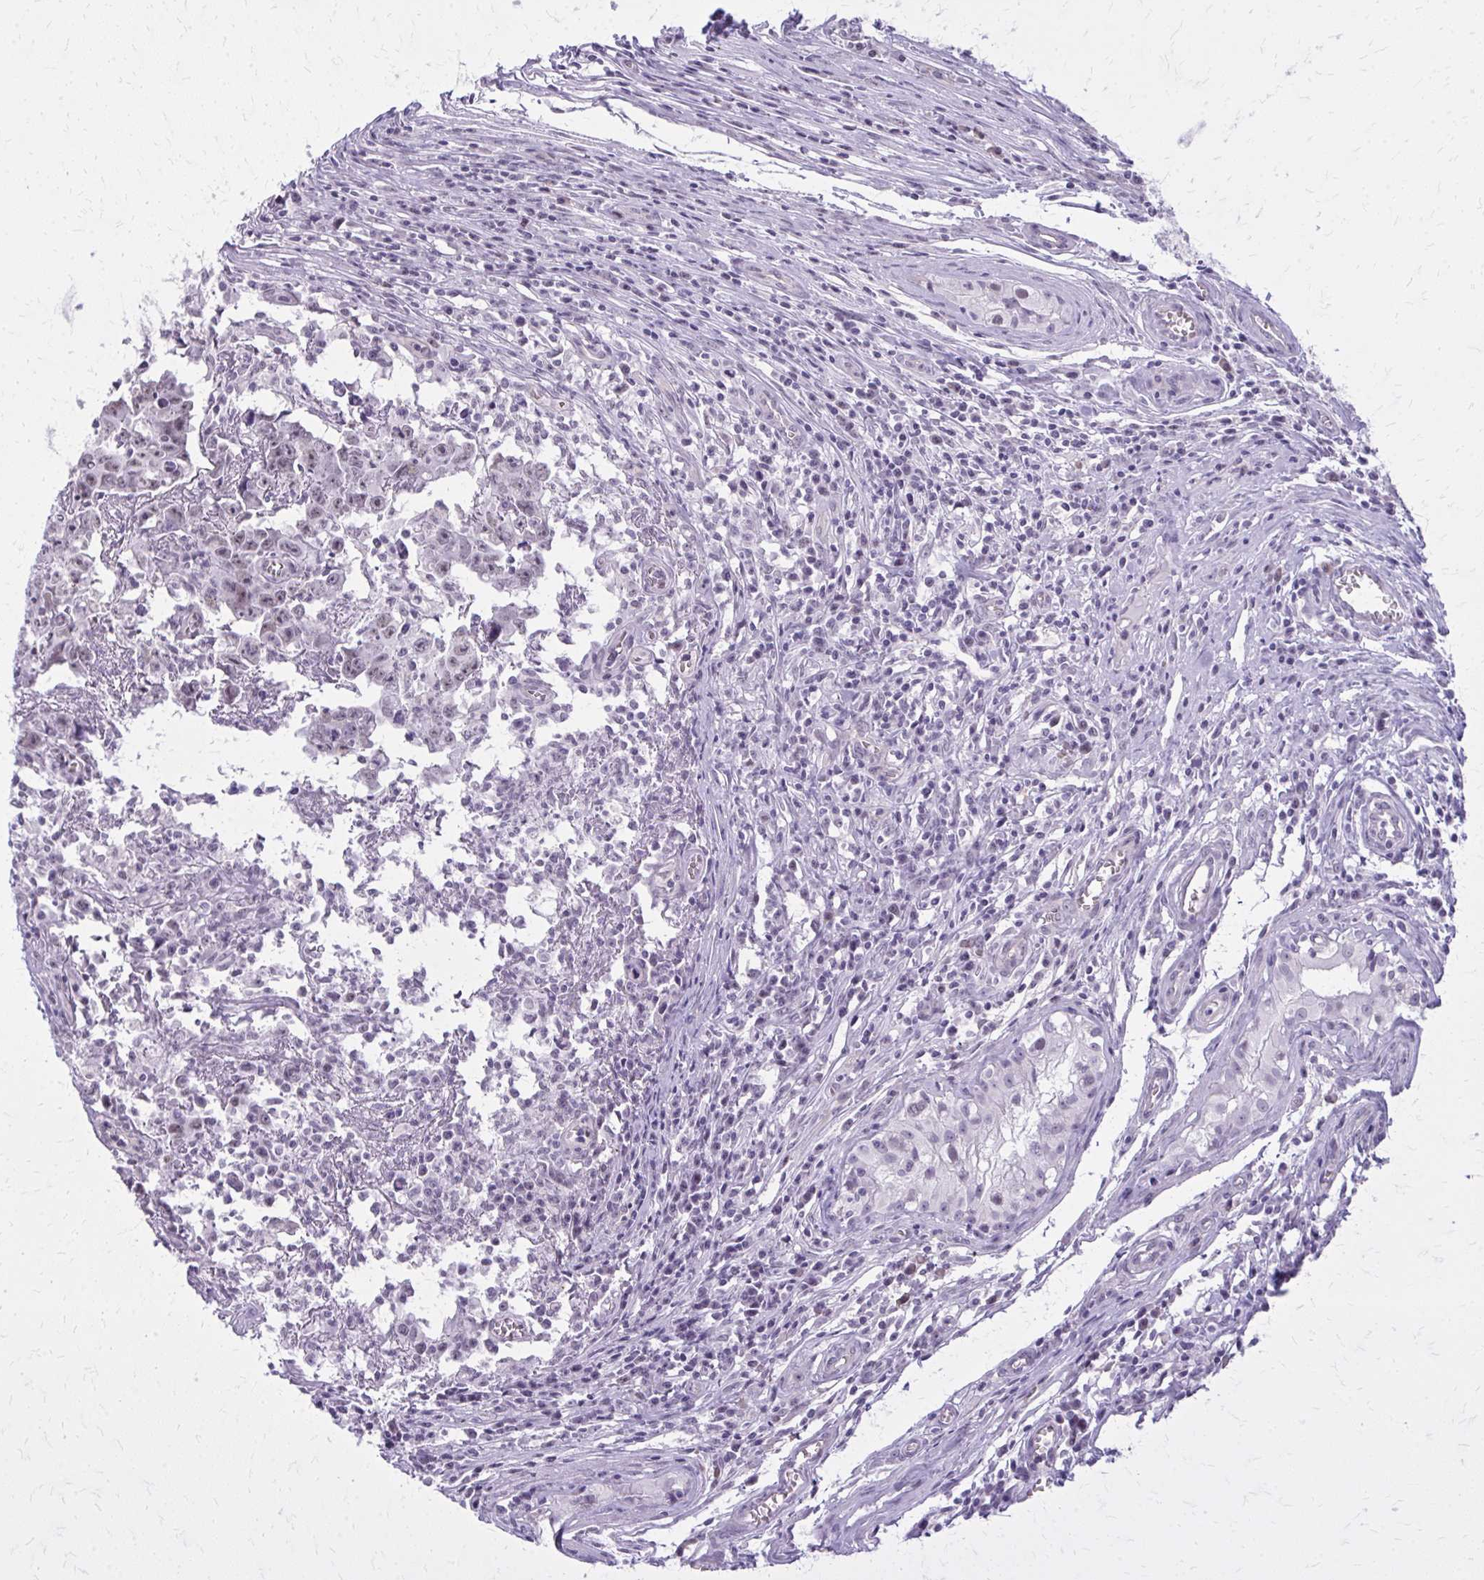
{"staining": {"intensity": "negative", "quantity": "none", "location": "none"}, "tissue": "testis cancer", "cell_type": "Tumor cells", "image_type": "cancer", "snomed": [{"axis": "morphology", "description": "Carcinoma, Embryonal, NOS"}, {"axis": "topography", "description": "Testis"}], "caption": "IHC photomicrograph of neoplastic tissue: human embryonal carcinoma (testis) stained with DAB (3,3'-diaminobenzidine) reveals no significant protein expression in tumor cells.", "gene": "PLCB1", "patient": {"sex": "male", "age": 22}}